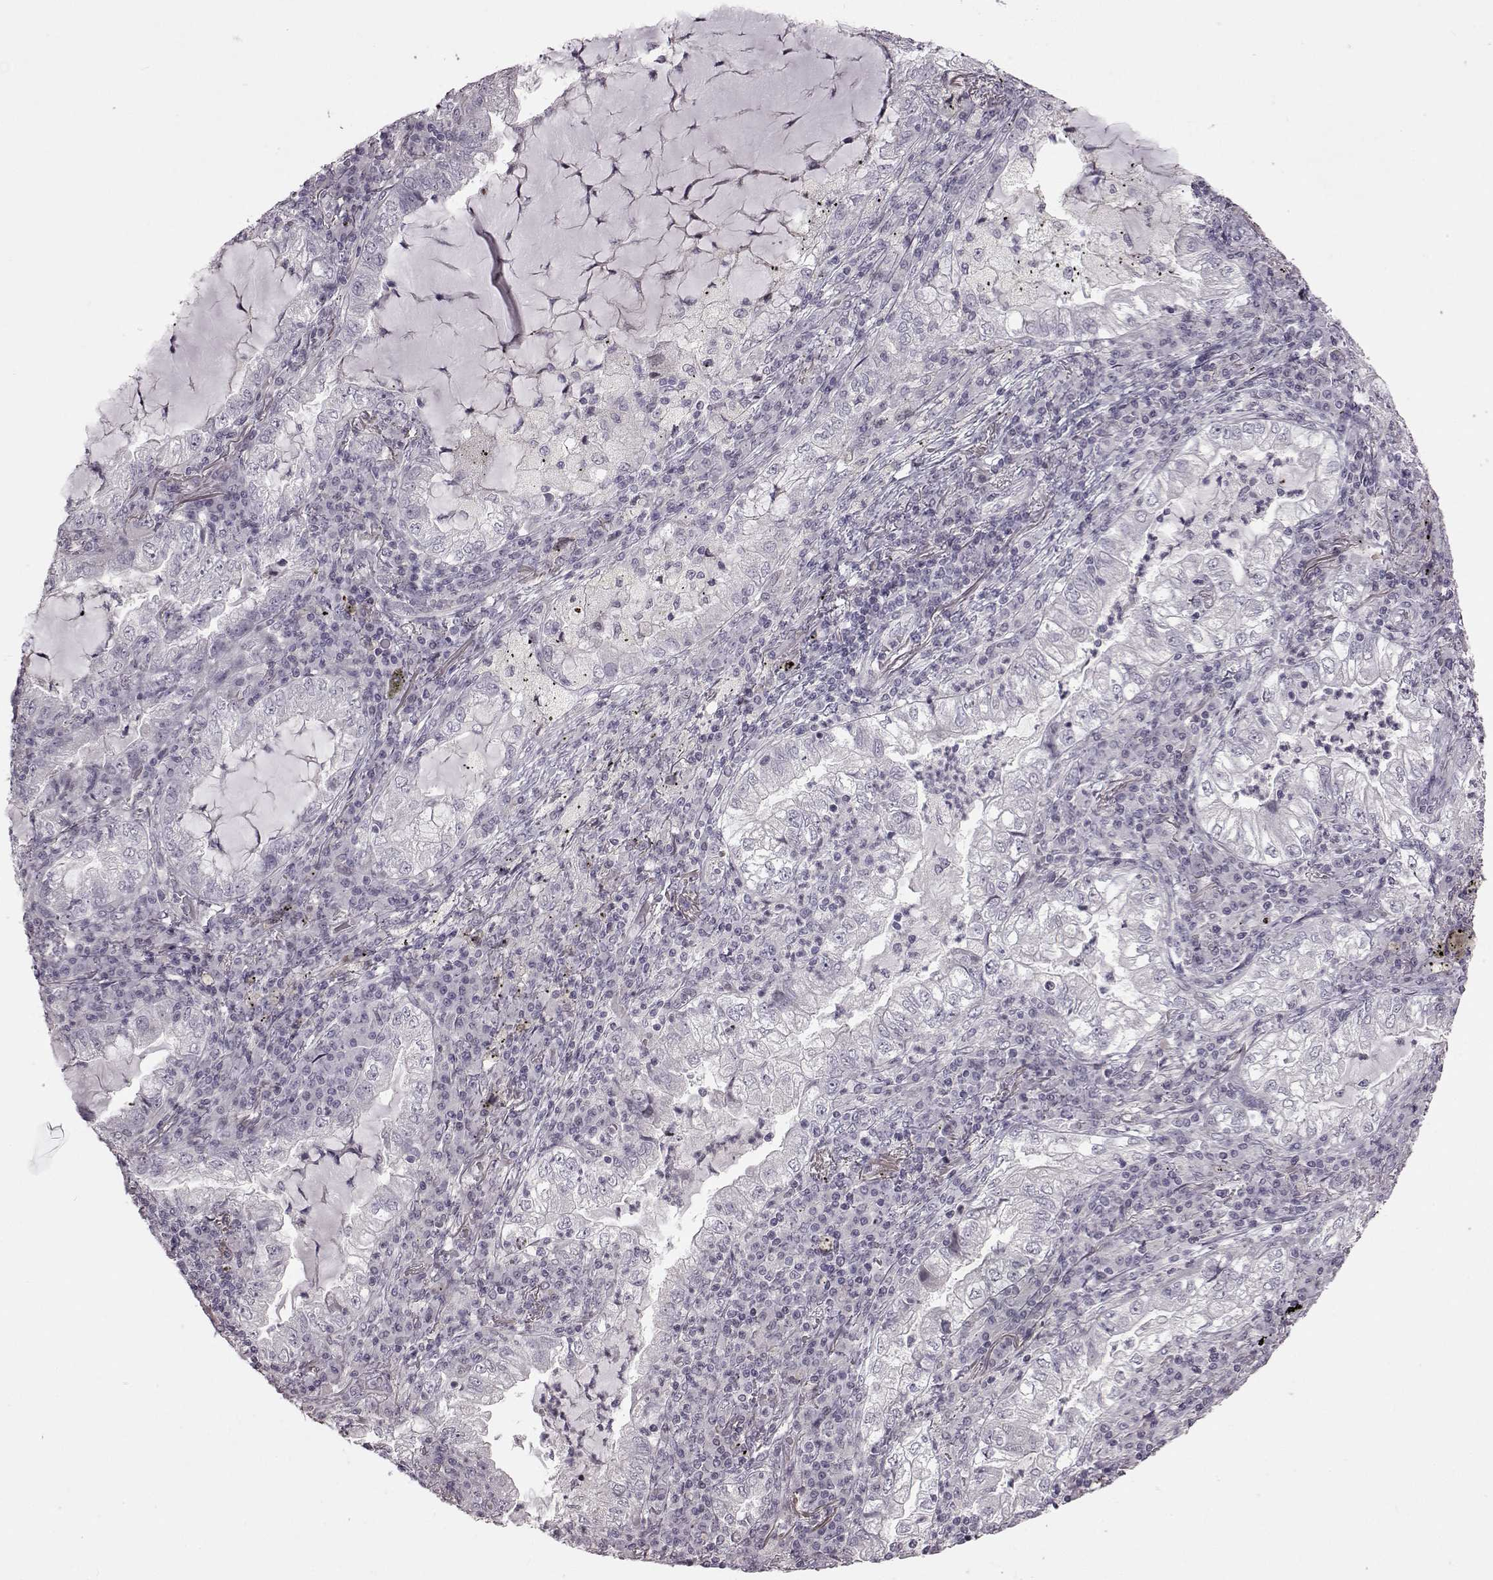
{"staining": {"intensity": "negative", "quantity": "none", "location": "none"}, "tissue": "lung cancer", "cell_type": "Tumor cells", "image_type": "cancer", "snomed": [{"axis": "morphology", "description": "Adenocarcinoma, NOS"}, {"axis": "topography", "description": "Lung"}], "caption": "This is a photomicrograph of IHC staining of lung cancer (adenocarcinoma), which shows no expression in tumor cells.", "gene": "GAL", "patient": {"sex": "female", "age": 73}}